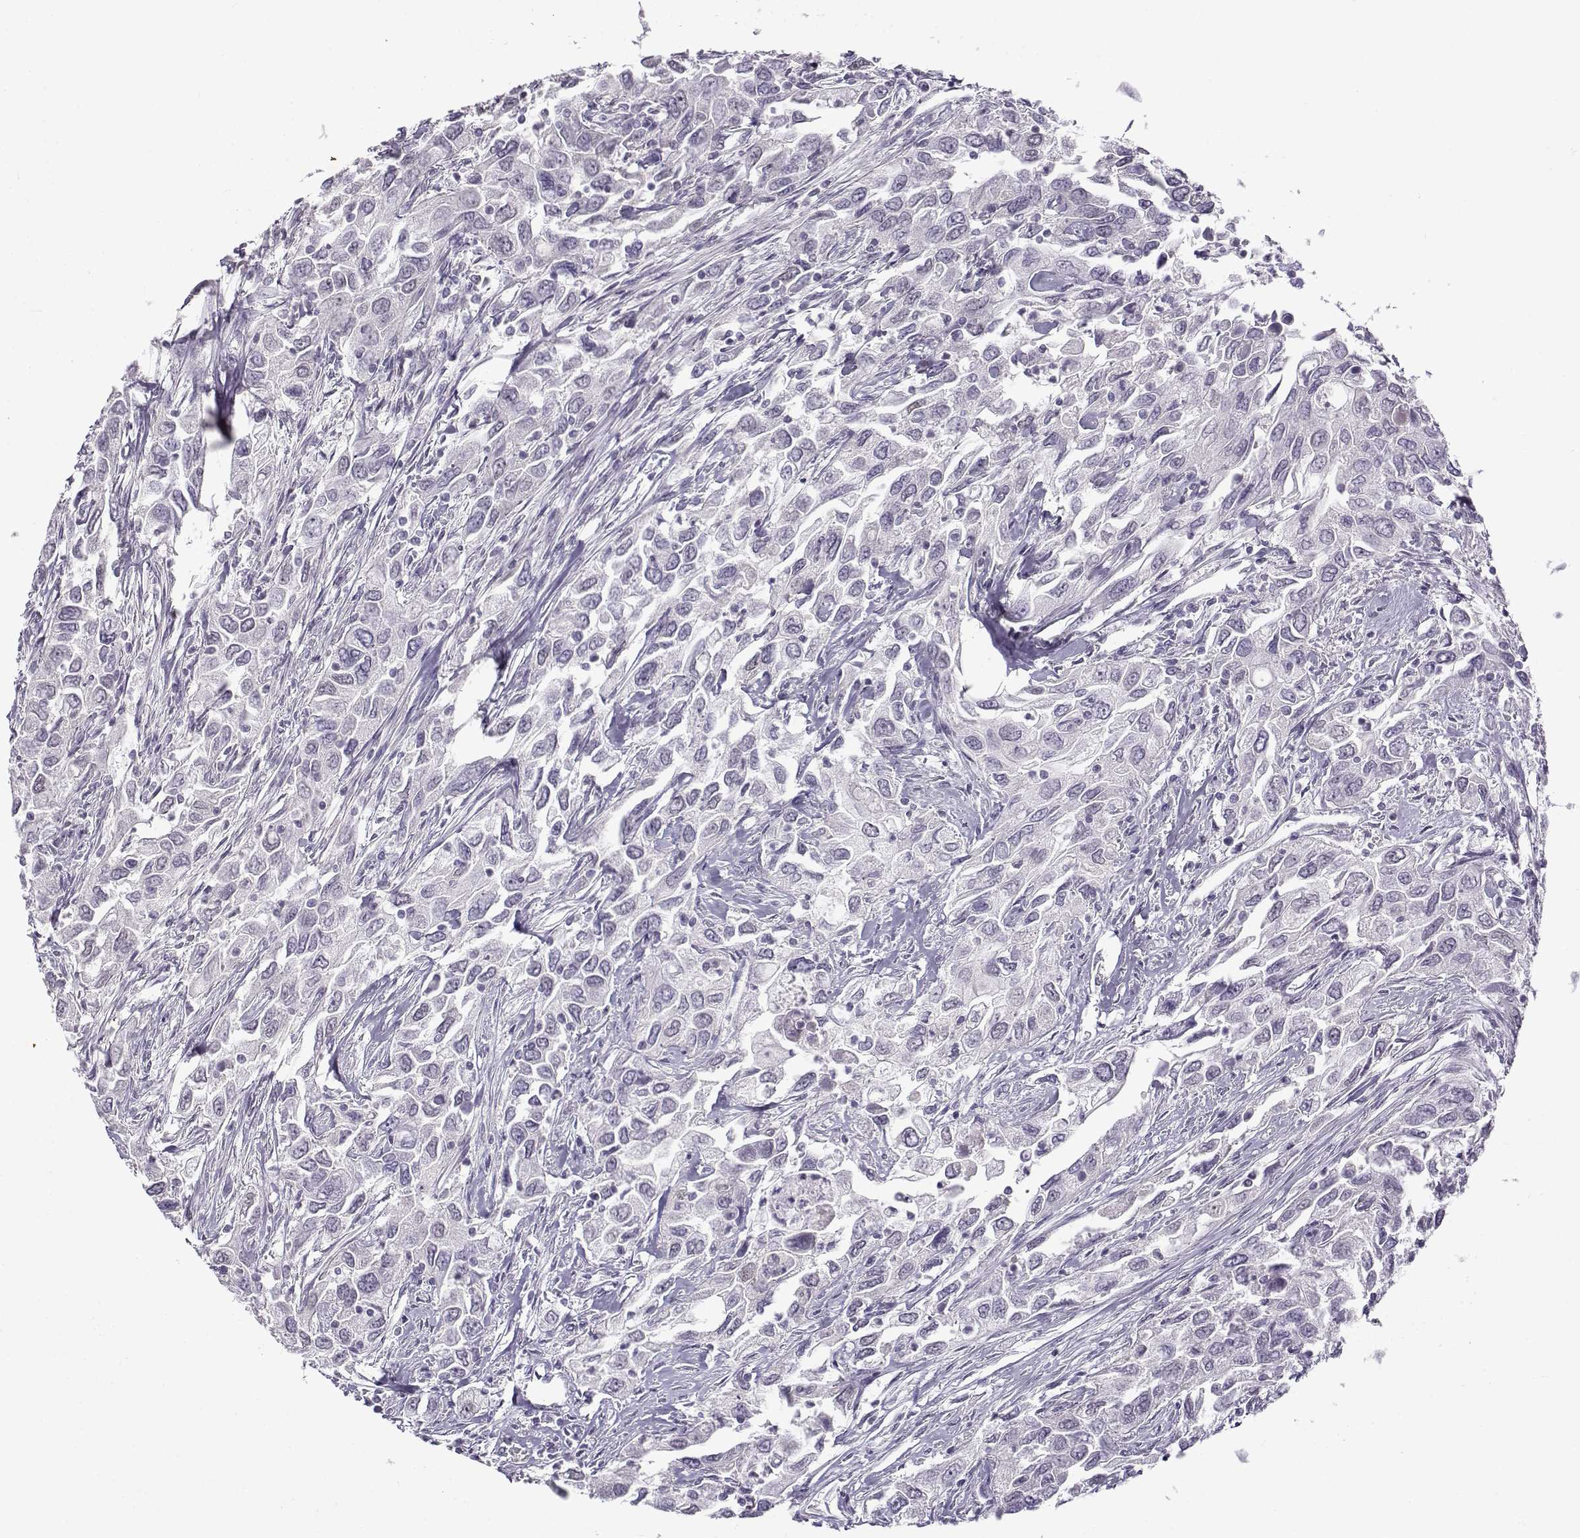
{"staining": {"intensity": "negative", "quantity": "none", "location": "none"}, "tissue": "urothelial cancer", "cell_type": "Tumor cells", "image_type": "cancer", "snomed": [{"axis": "morphology", "description": "Urothelial carcinoma, High grade"}, {"axis": "topography", "description": "Urinary bladder"}], "caption": "This is an immunohistochemistry (IHC) photomicrograph of human urothelial carcinoma (high-grade). There is no positivity in tumor cells.", "gene": "TEX55", "patient": {"sex": "male", "age": 76}}